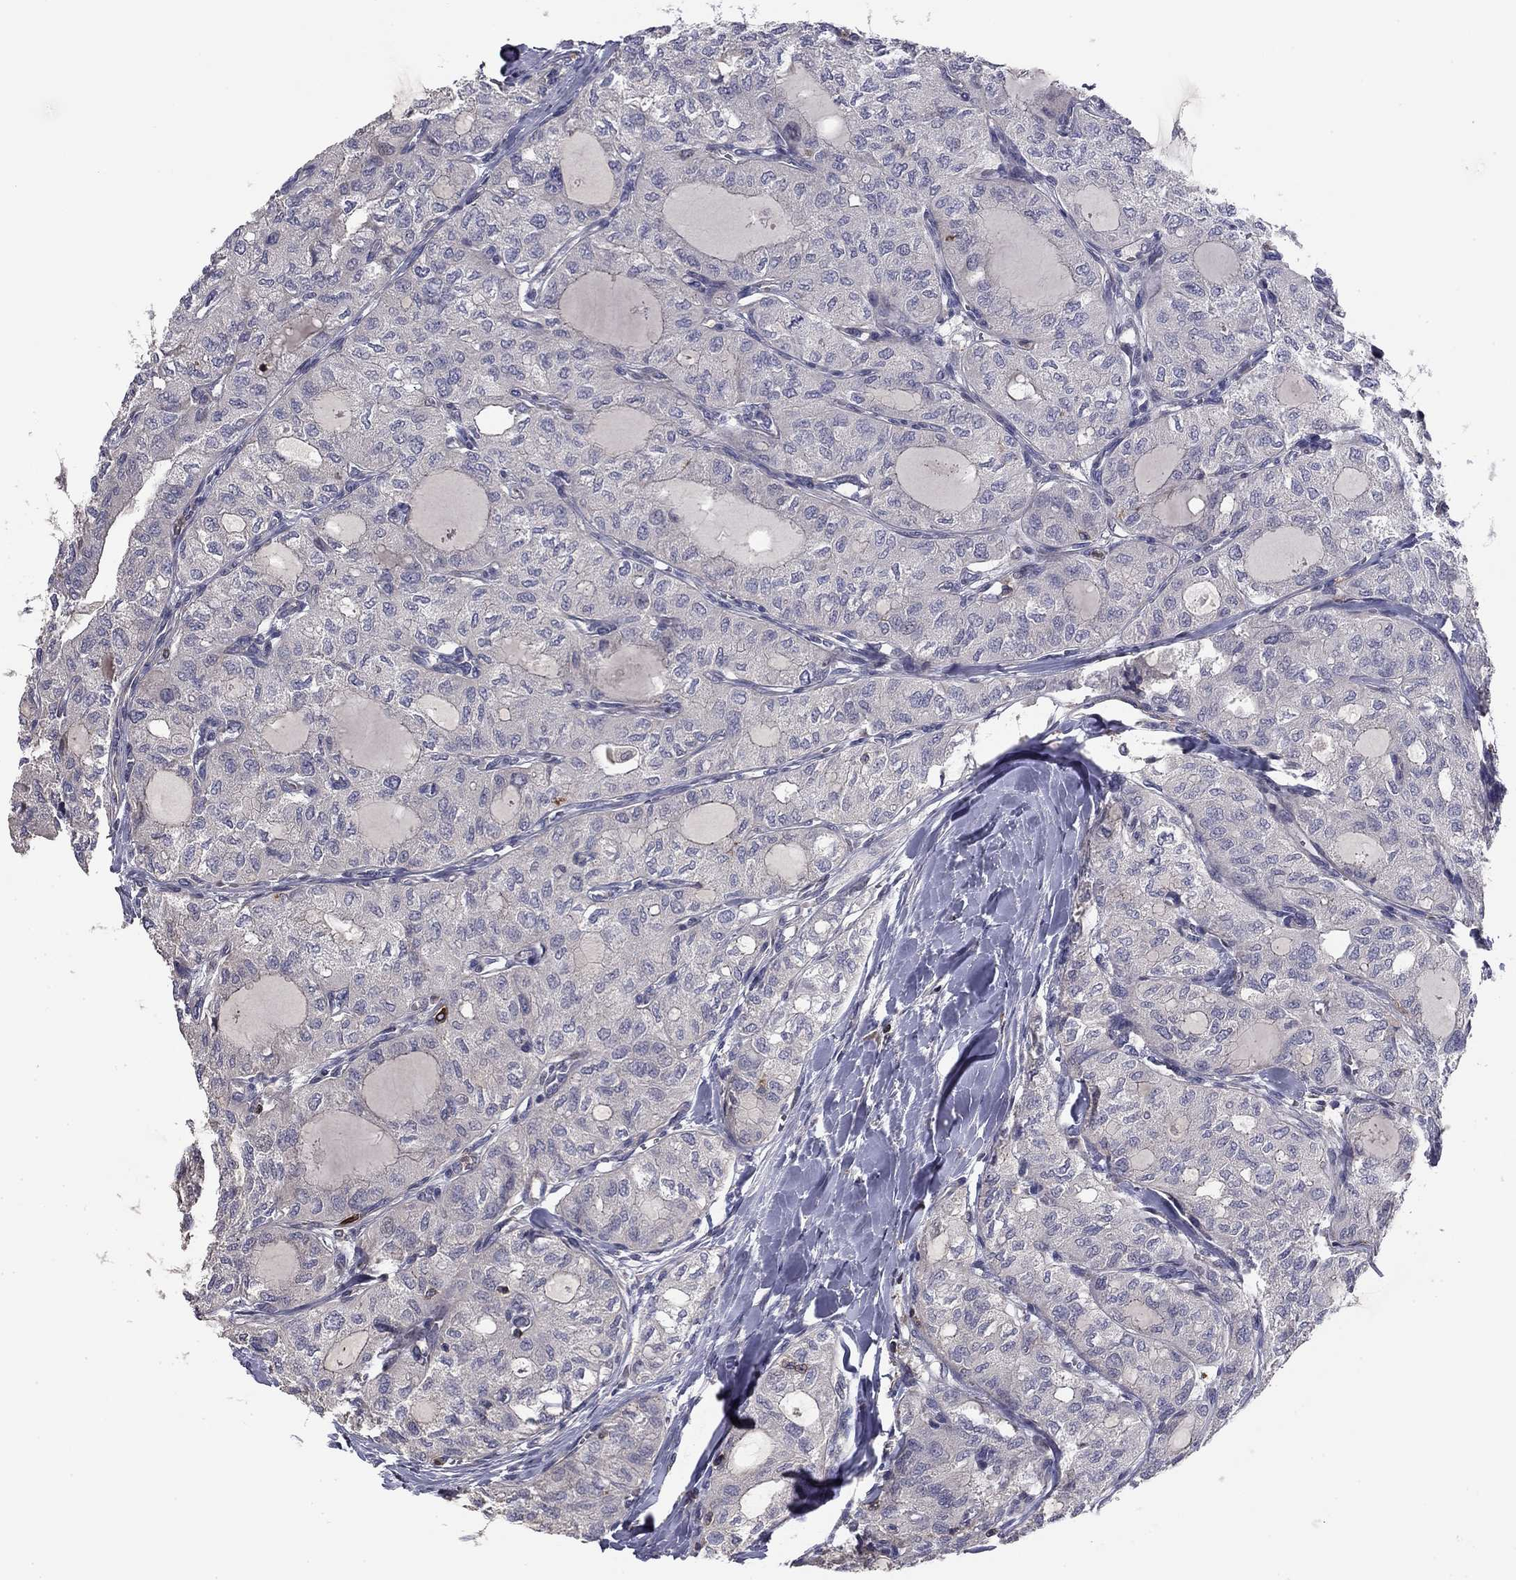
{"staining": {"intensity": "negative", "quantity": "none", "location": "none"}, "tissue": "thyroid cancer", "cell_type": "Tumor cells", "image_type": "cancer", "snomed": [{"axis": "morphology", "description": "Follicular adenoma carcinoma, NOS"}, {"axis": "topography", "description": "Thyroid gland"}], "caption": "Immunohistochemistry (IHC) image of human follicular adenoma carcinoma (thyroid) stained for a protein (brown), which shows no expression in tumor cells.", "gene": "PLCB2", "patient": {"sex": "male", "age": 75}}